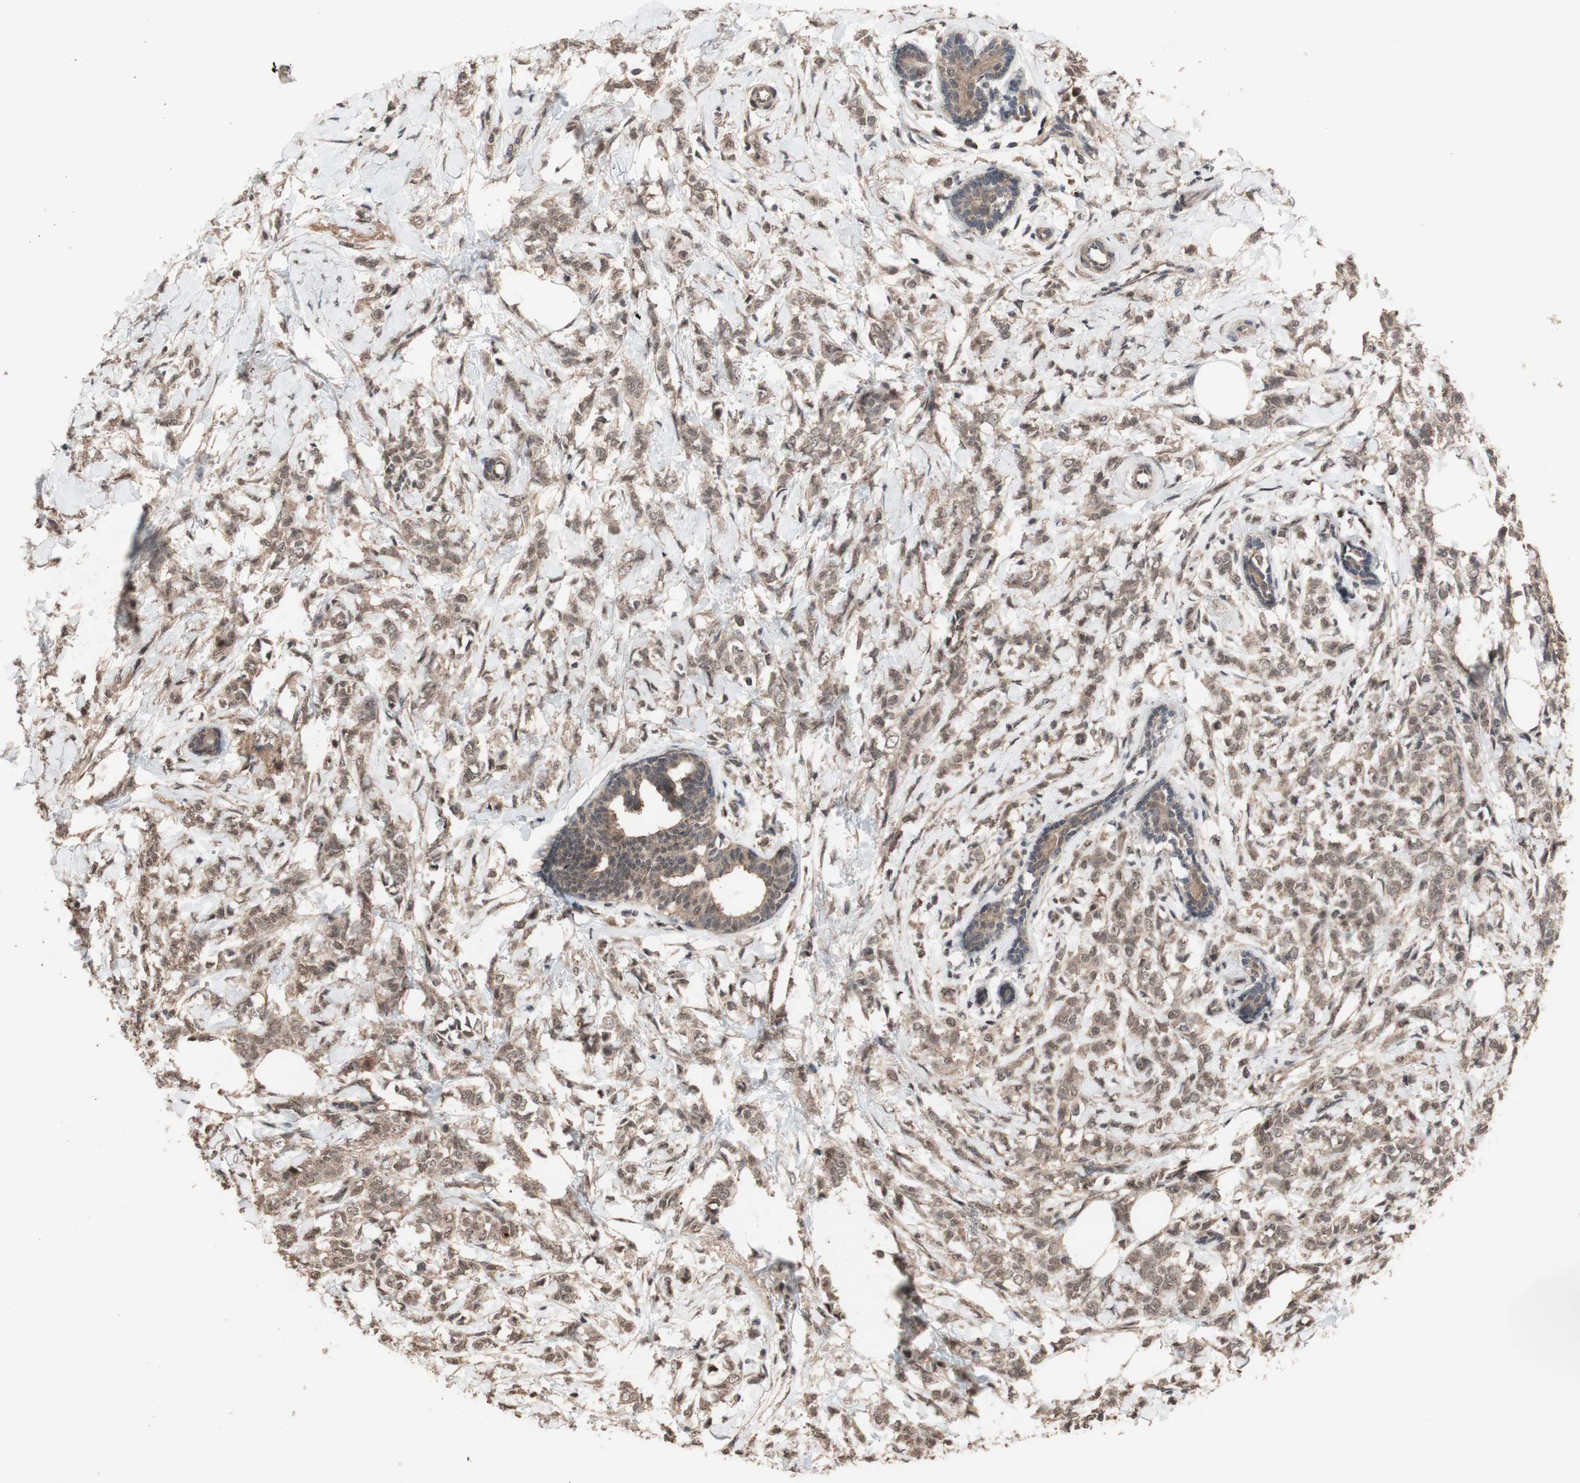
{"staining": {"intensity": "weak", "quantity": ">75%", "location": "cytoplasmic/membranous"}, "tissue": "breast cancer", "cell_type": "Tumor cells", "image_type": "cancer", "snomed": [{"axis": "morphology", "description": "Lobular carcinoma, in situ"}, {"axis": "morphology", "description": "Lobular carcinoma"}, {"axis": "topography", "description": "Breast"}], "caption": "DAB (3,3'-diaminobenzidine) immunohistochemical staining of human breast cancer exhibits weak cytoplasmic/membranous protein expression in about >75% of tumor cells.", "gene": "KANSL1", "patient": {"sex": "female", "age": 41}}